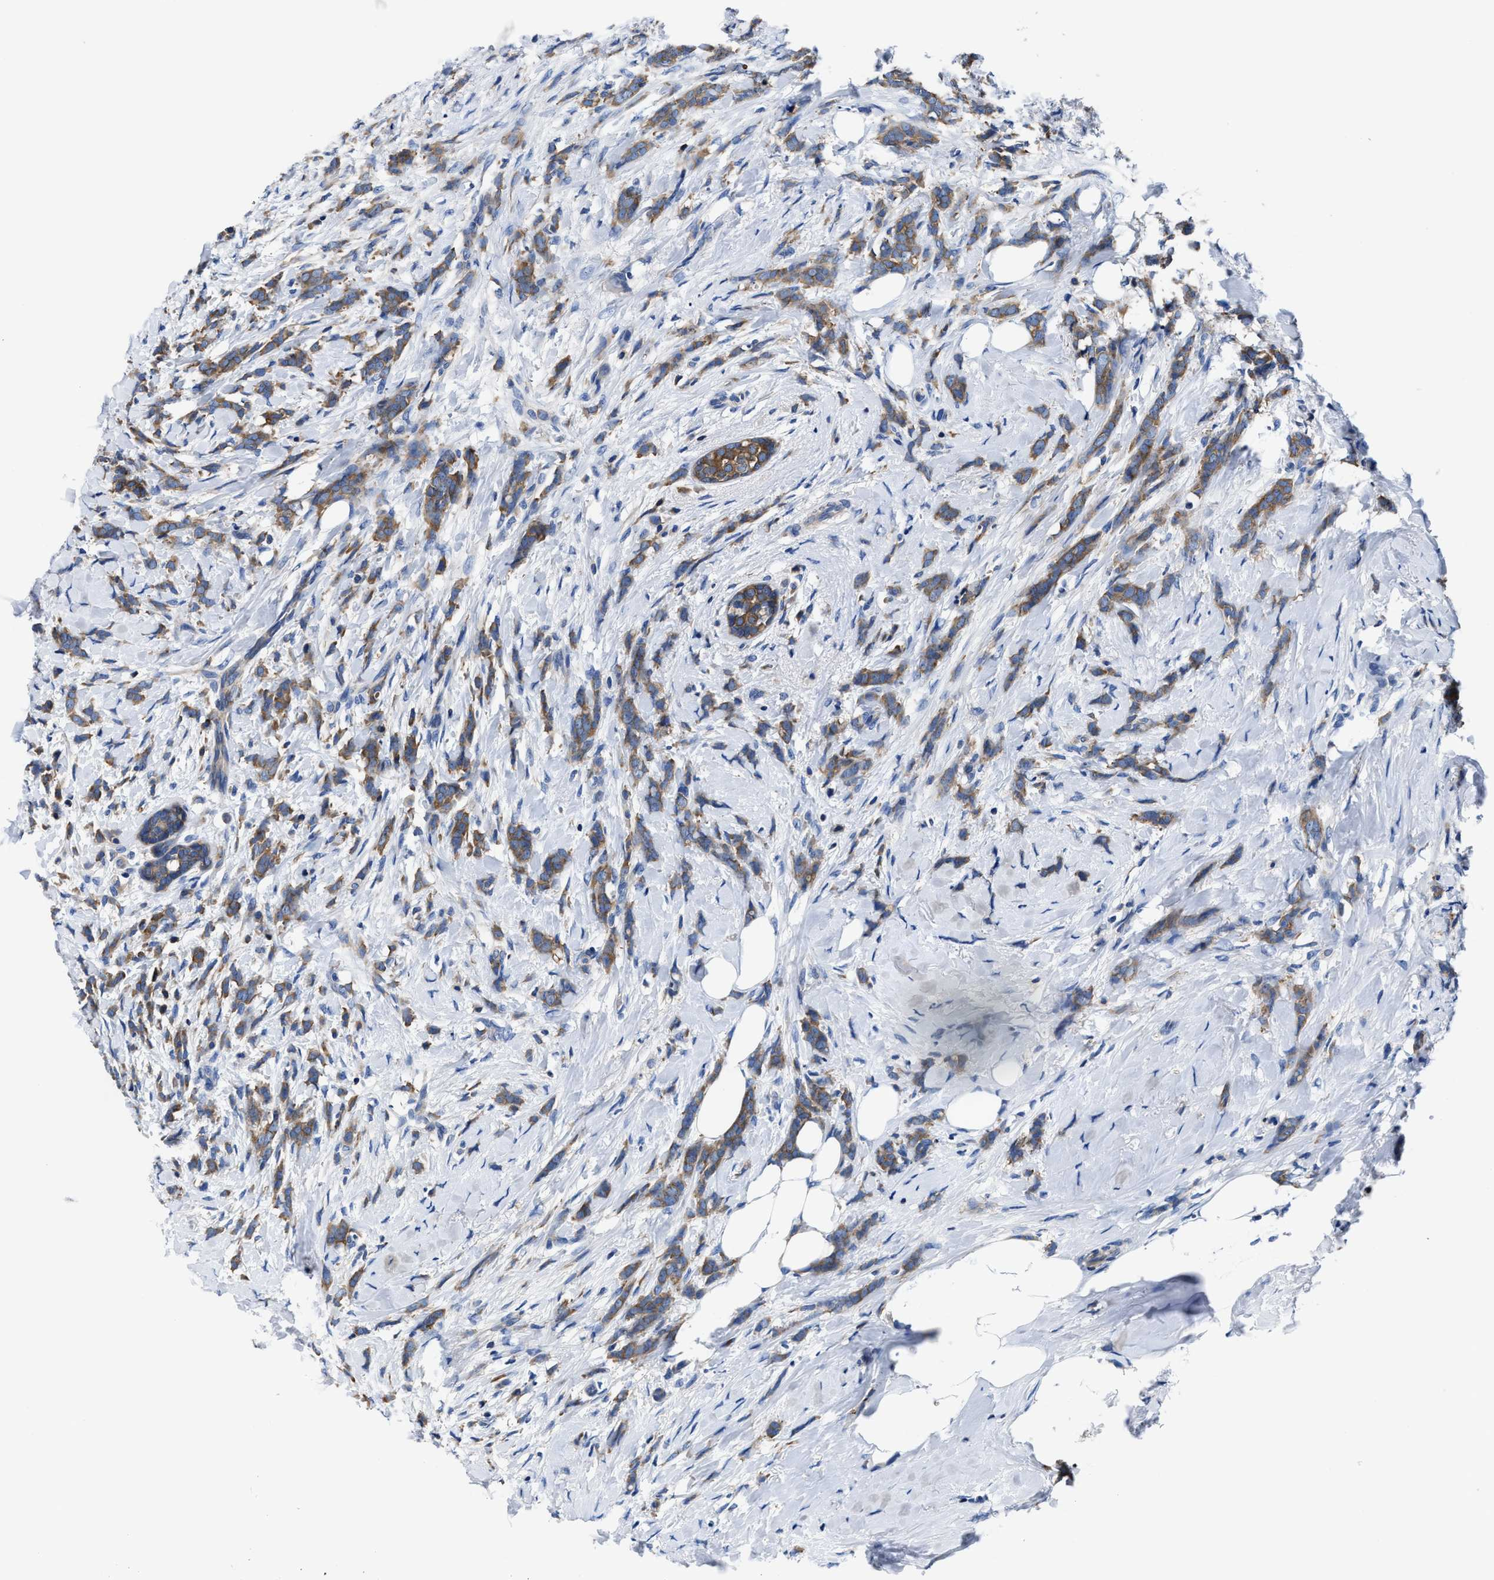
{"staining": {"intensity": "moderate", "quantity": ">75%", "location": "cytoplasmic/membranous"}, "tissue": "breast cancer", "cell_type": "Tumor cells", "image_type": "cancer", "snomed": [{"axis": "morphology", "description": "Lobular carcinoma, in situ"}, {"axis": "morphology", "description": "Lobular carcinoma"}, {"axis": "topography", "description": "Breast"}], "caption": "High-power microscopy captured an immunohistochemistry (IHC) photomicrograph of breast cancer (lobular carcinoma in situ), revealing moderate cytoplasmic/membranous expression in about >75% of tumor cells.", "gene": "PHLPP1", "patient": {"sex": "female", "age": 41}}